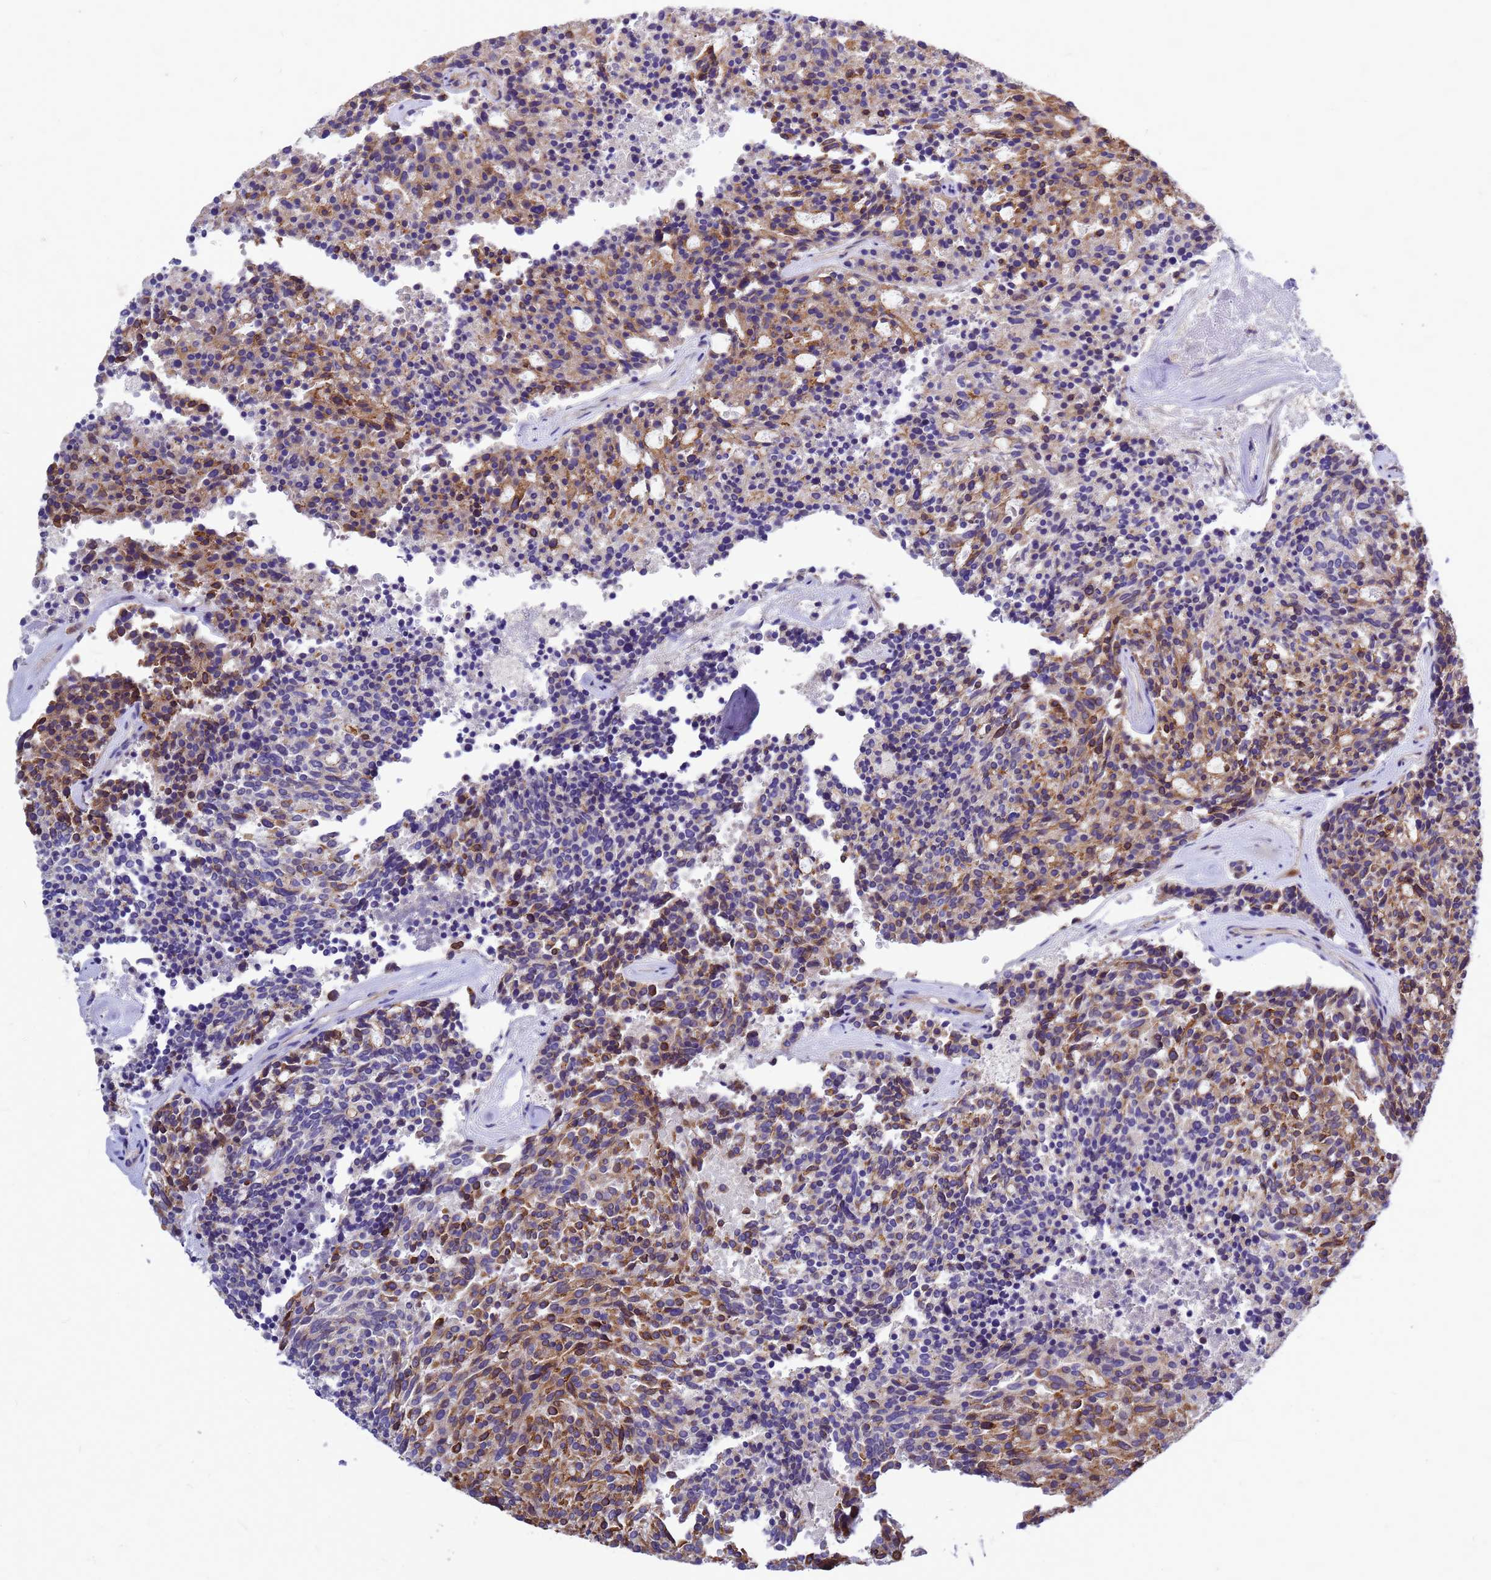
{"staining": {"intensity": "moderate", "quantity": "25%-75%", "location": "cytoplasmic/membranous"}, "tissue": "carcinoid", "cell_type": "Tumor cells", "image_type": "cancer", "snomed": [{"axis": "morphology", "description": "Carcinoid, malignant, NOS"}, {"axis": "topography", "description": "Pancreas"}], "caption": "Tumor cells demonstrate moderate cytoplasmic/membranous staining in approximately 25%-75% of cells in carcinoid. The staining is performed using DAB (3,3'-diaminobenzidine) brown chromogen to label protein expression. The nuclei are counter-stained blue using hematoxylin.", "gene": "FBXW5", "patient": {"sex": "female", "age": 54}}